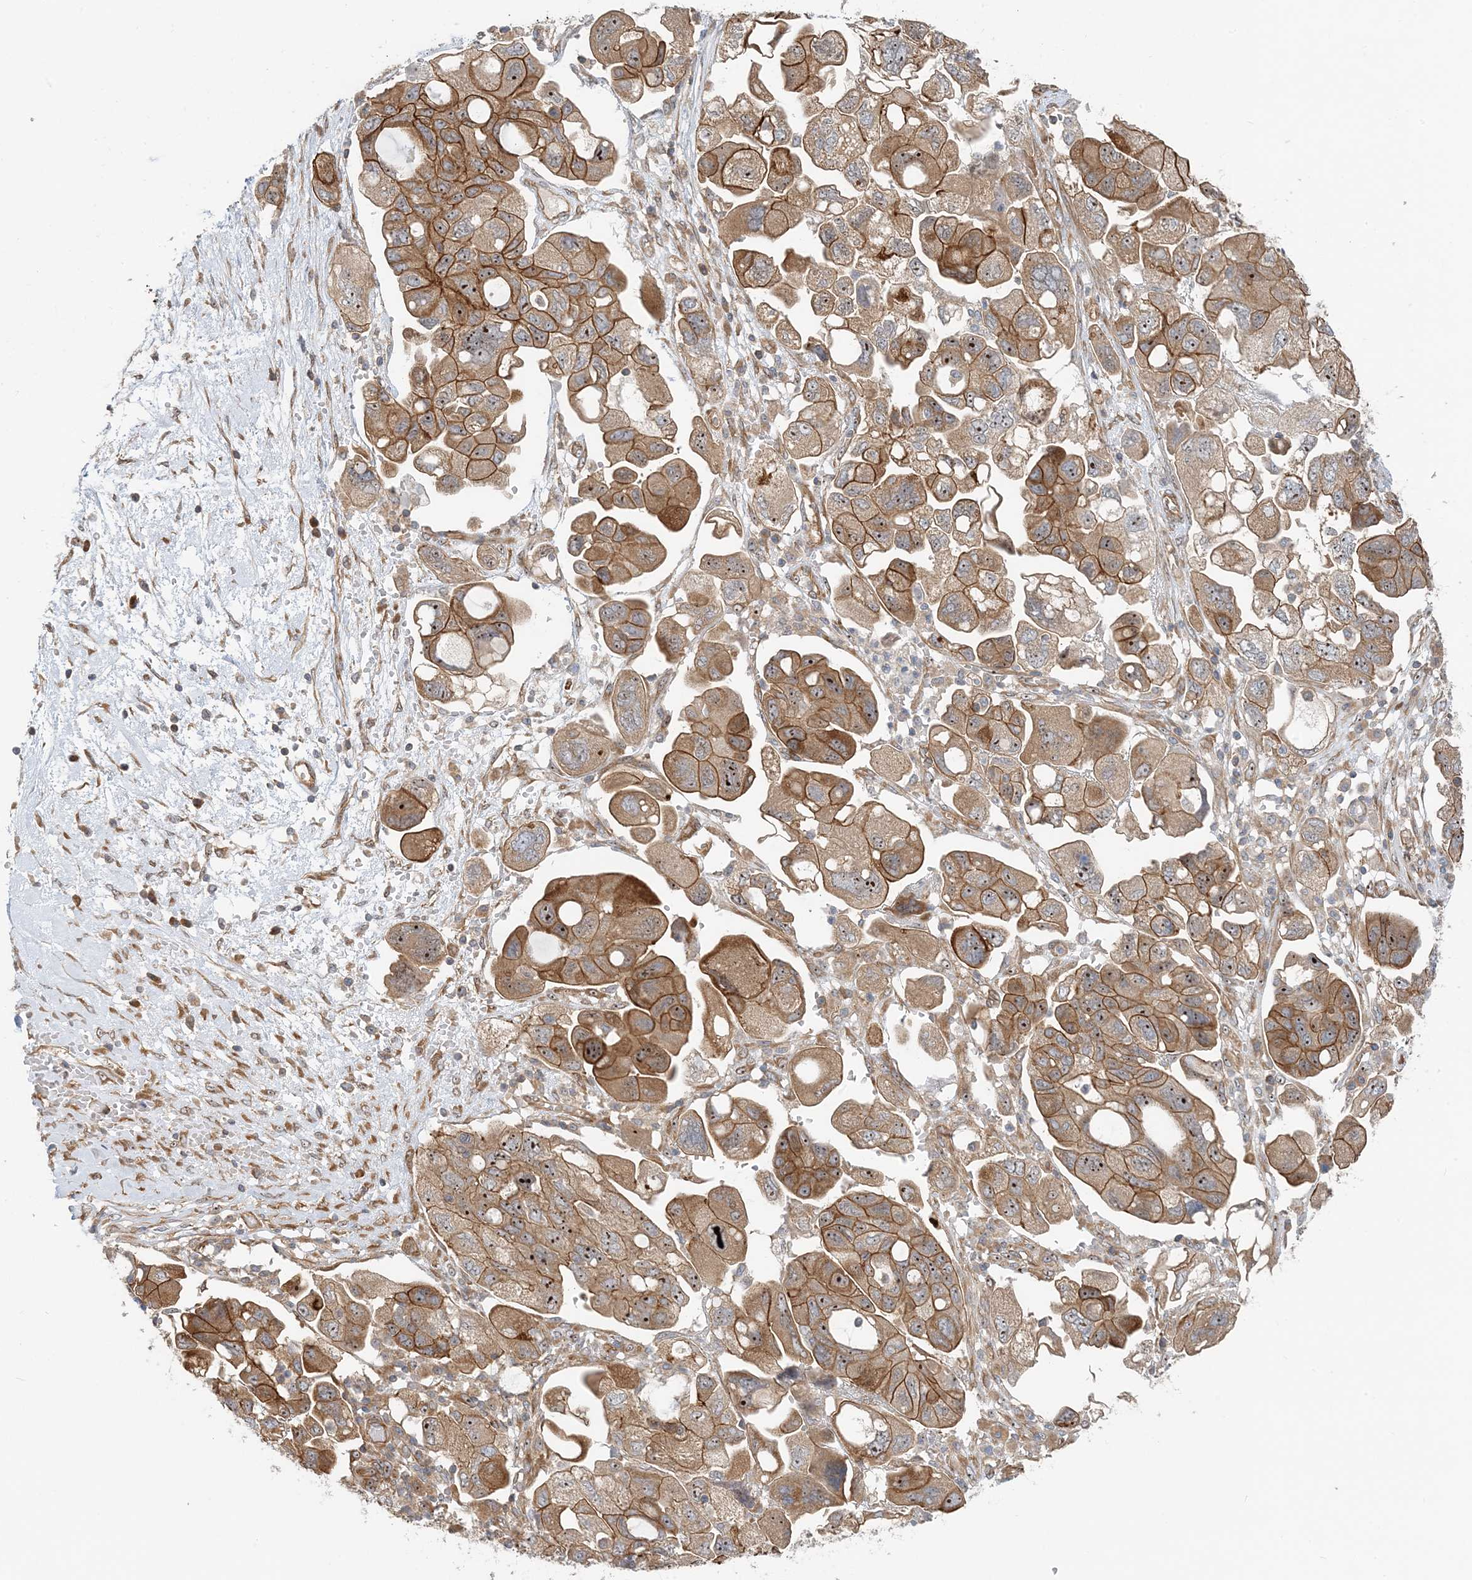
{"staining": {"intensity": "moderate", "quantity": ">75%", "location": "cytoplasmic/membranous,nuclear"}, "tissue": "ovarian cancer", "cell_type": "Tumor cells", "image_type": "cancer", "snomed": [{"axis": "morphology", "description": "Carcinoma, NOS"}, {"axis": "morphology", "description": "Cystadenocarcinoma, serous, NOS"}, {"axis": "topography", "description": "Ovary"}], "caption": "DAB (3,3'-diaminobenzidine) immunohistochemical staining of human ovarian cancer exhibits moderate cytoplasmic/membranous and nuclear protein expression in approximately >75% of tumor cells. (Stains: DAB (3,3'-diaminobenzidine) in brown, nuclei in blue, Microscopy: brightfield microscopy at high magnification).", "gene": "MYL5", "patient": {"sex": "female", "age": 69}}